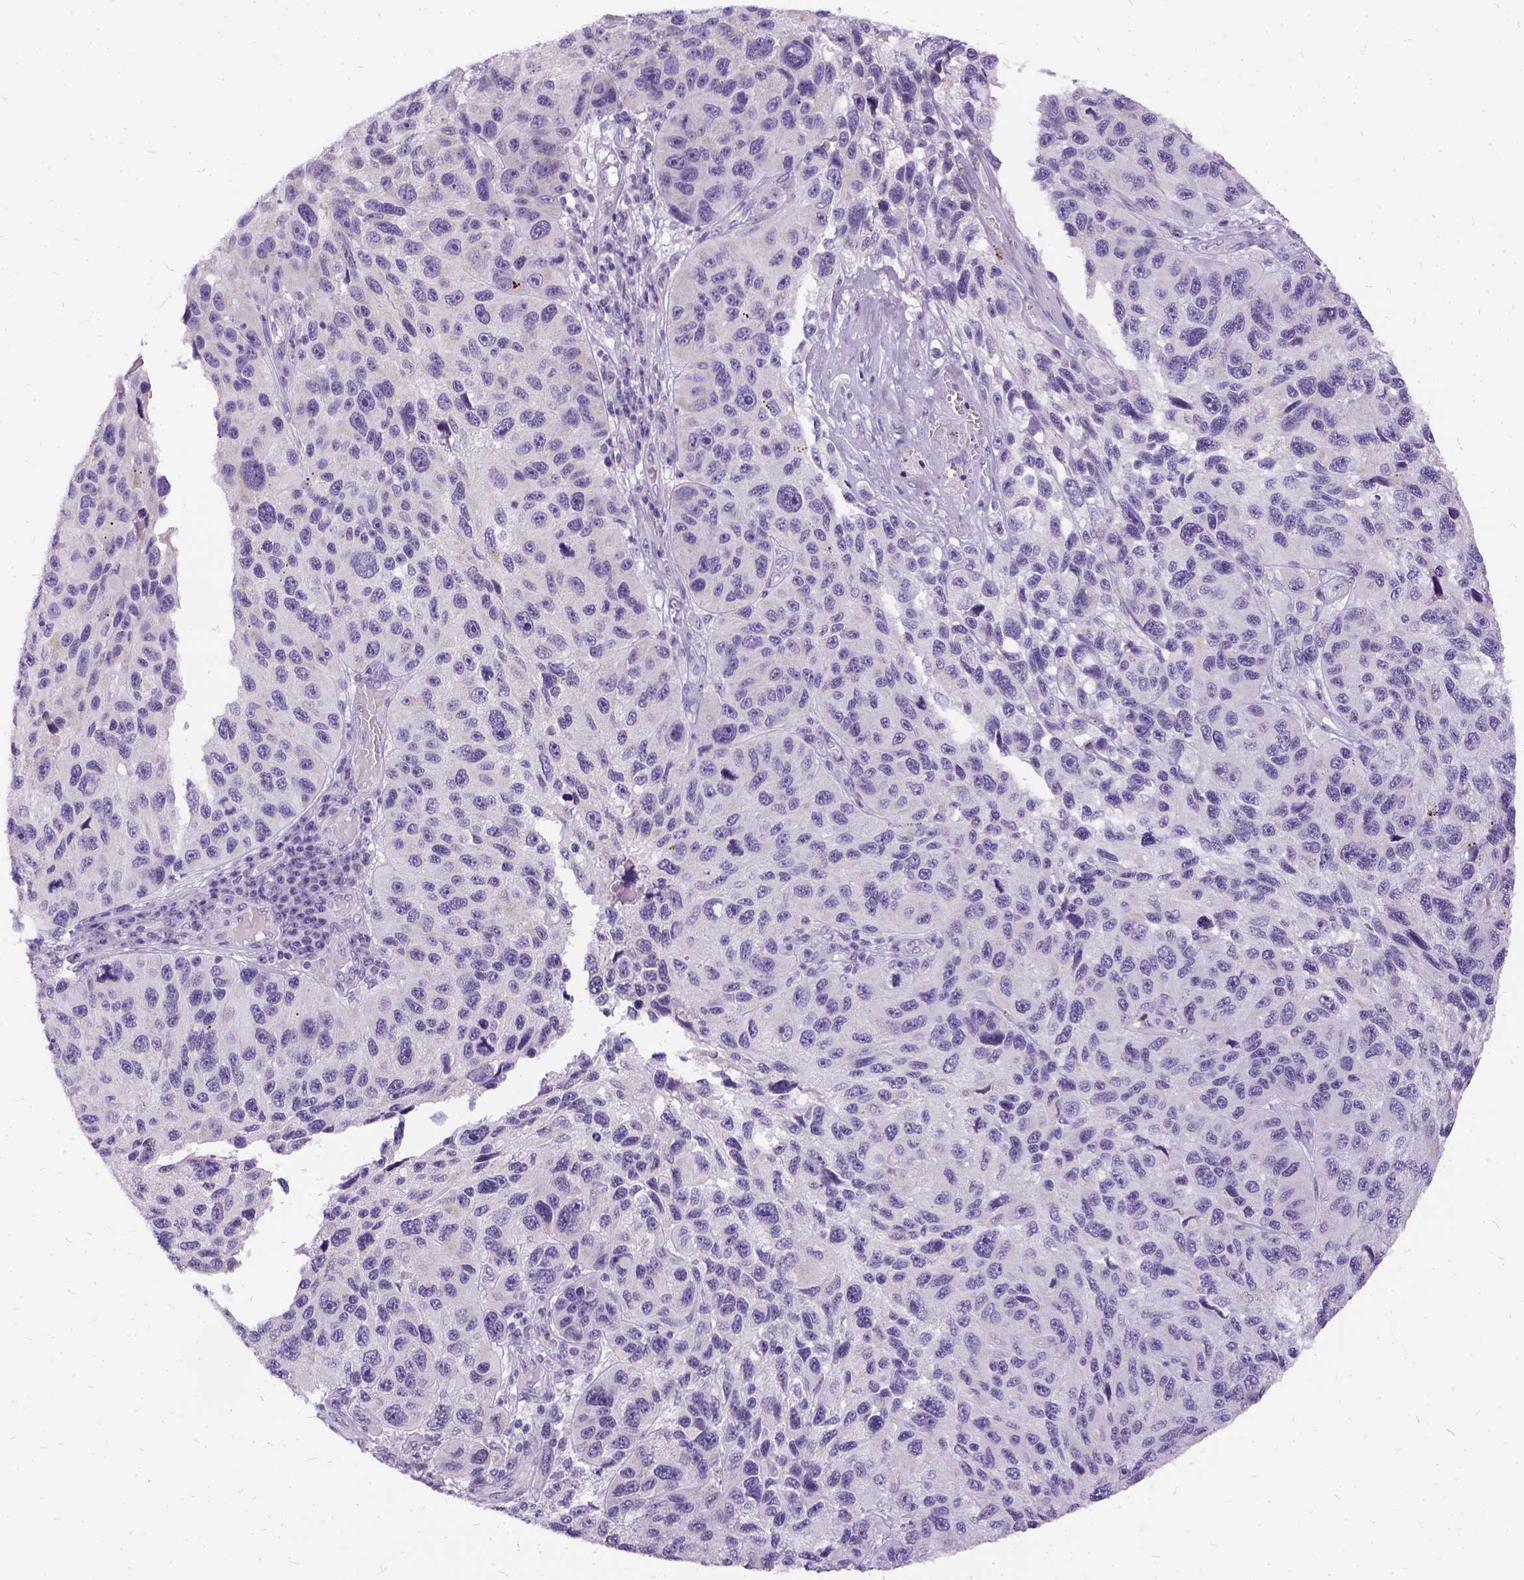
{"staining": {"intensity": "negative", "quantity": "none", "location": "none"}, "tissue": "melanoma", "cell_type": "Tumor cells", "image_type": "cancer", "snomed": [{"axis": "morphology", "description": "Malignant melanoma, NOS"}, {"axis": "topography", "description": "Skin"}], "caption": "Immunohistochemistry photomicrograph of neoplastic tissue: melanoma stained with DAB displays no significant protein positivity in tumor cells.", "gene": "FDX1", "patient": {"sex": "male", "age": 53}}